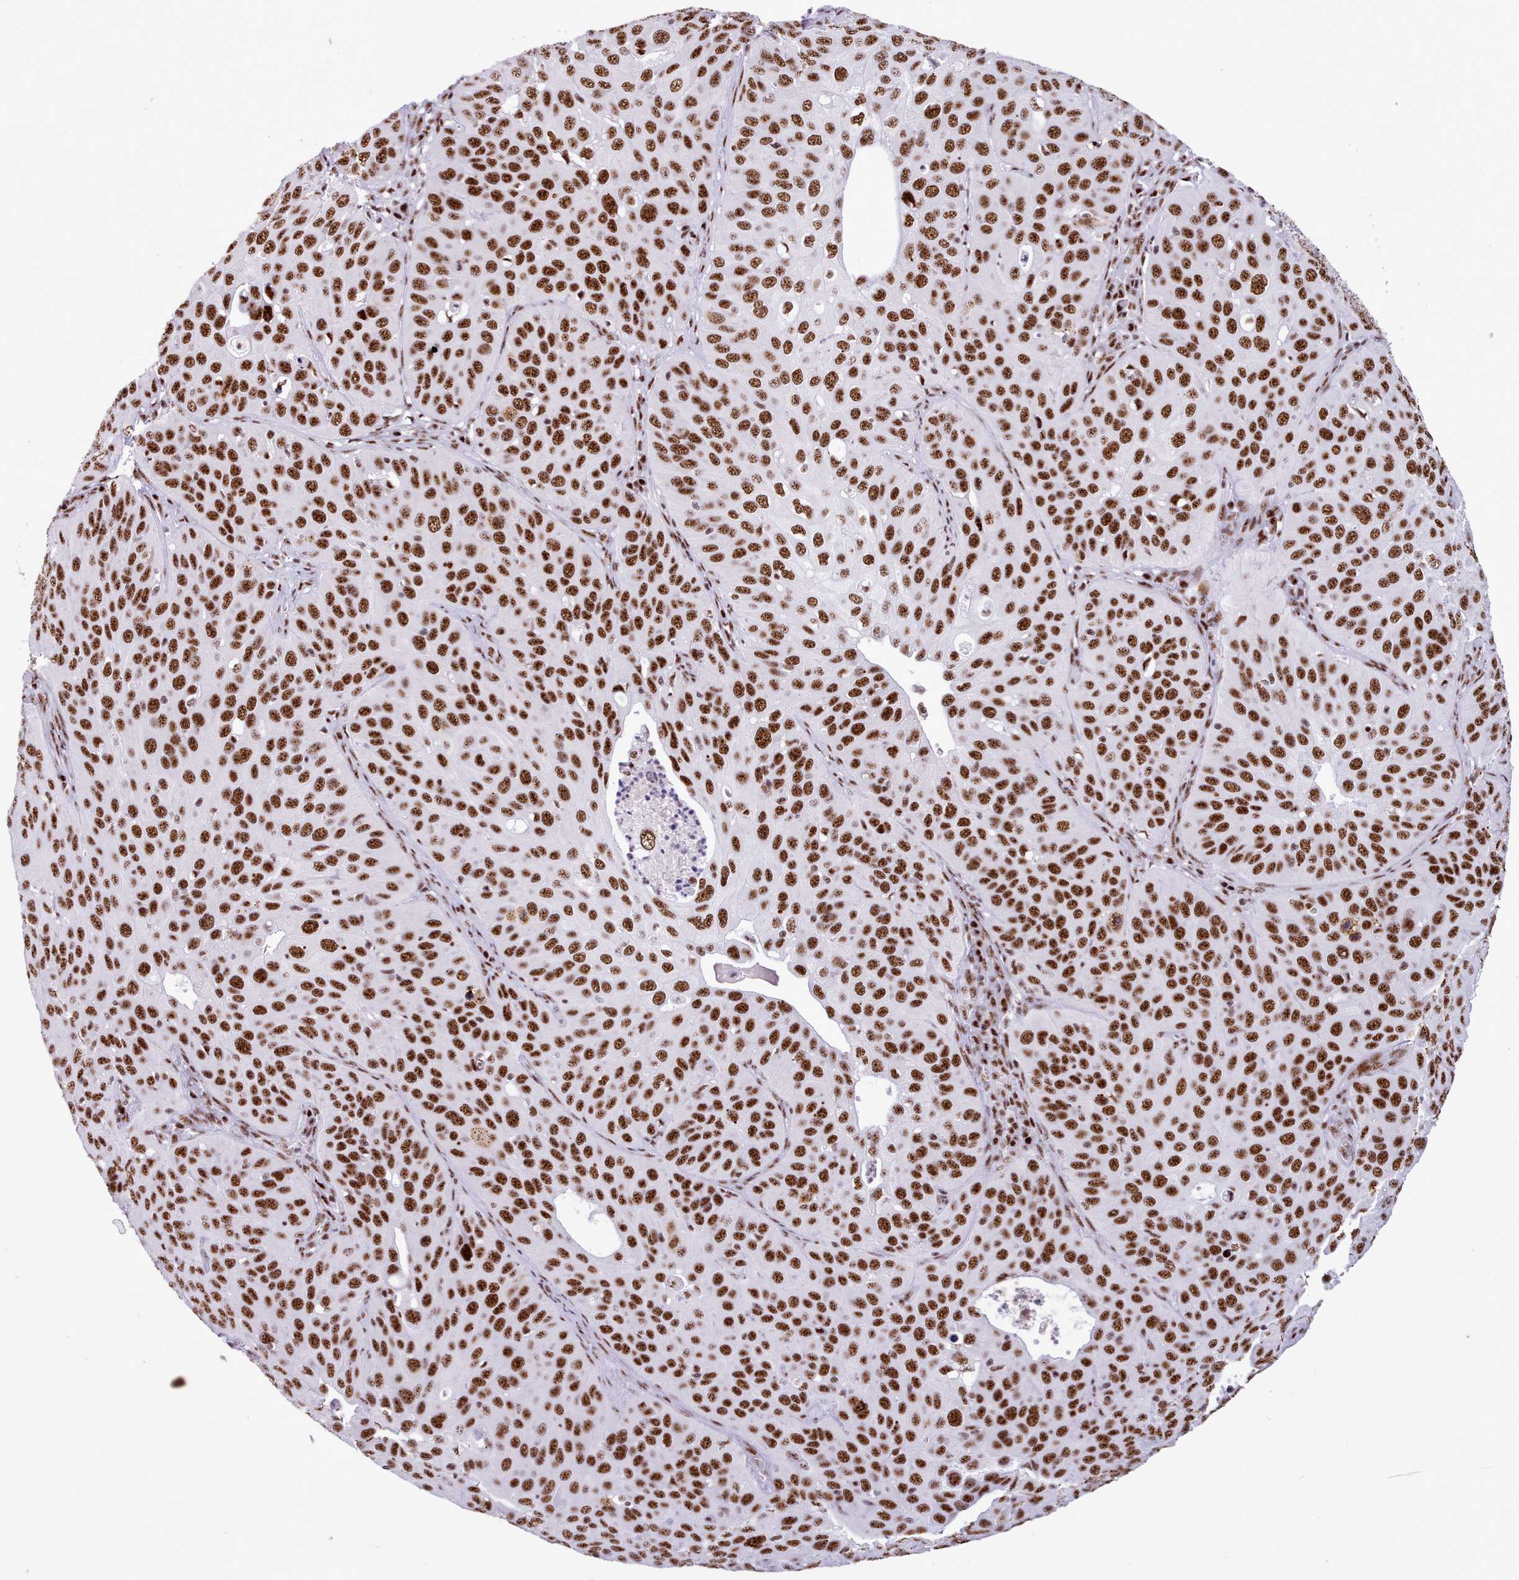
{"staining": {"intensity": "strong", "quantity": ">75%", "location": "nuclear"}, "tissue": "cervical cancer", "cell_type": "Tumor cells", "image_type": "cancer", "snomed": [{"axis": "morphology", "description": "Squamous cell carcinoma, NOS"}, {"axis": "topography", "description": "Cervix"}], "caption": "Approximately >75% of tumor cells in cervical cancer (squamous cell carcinoma) demonstrate strong nuclear protein expression as visualized by brown immunohistochemical staining.", "gene": "TMEM35B", "patient": {"sex": "female", "age": 36}}